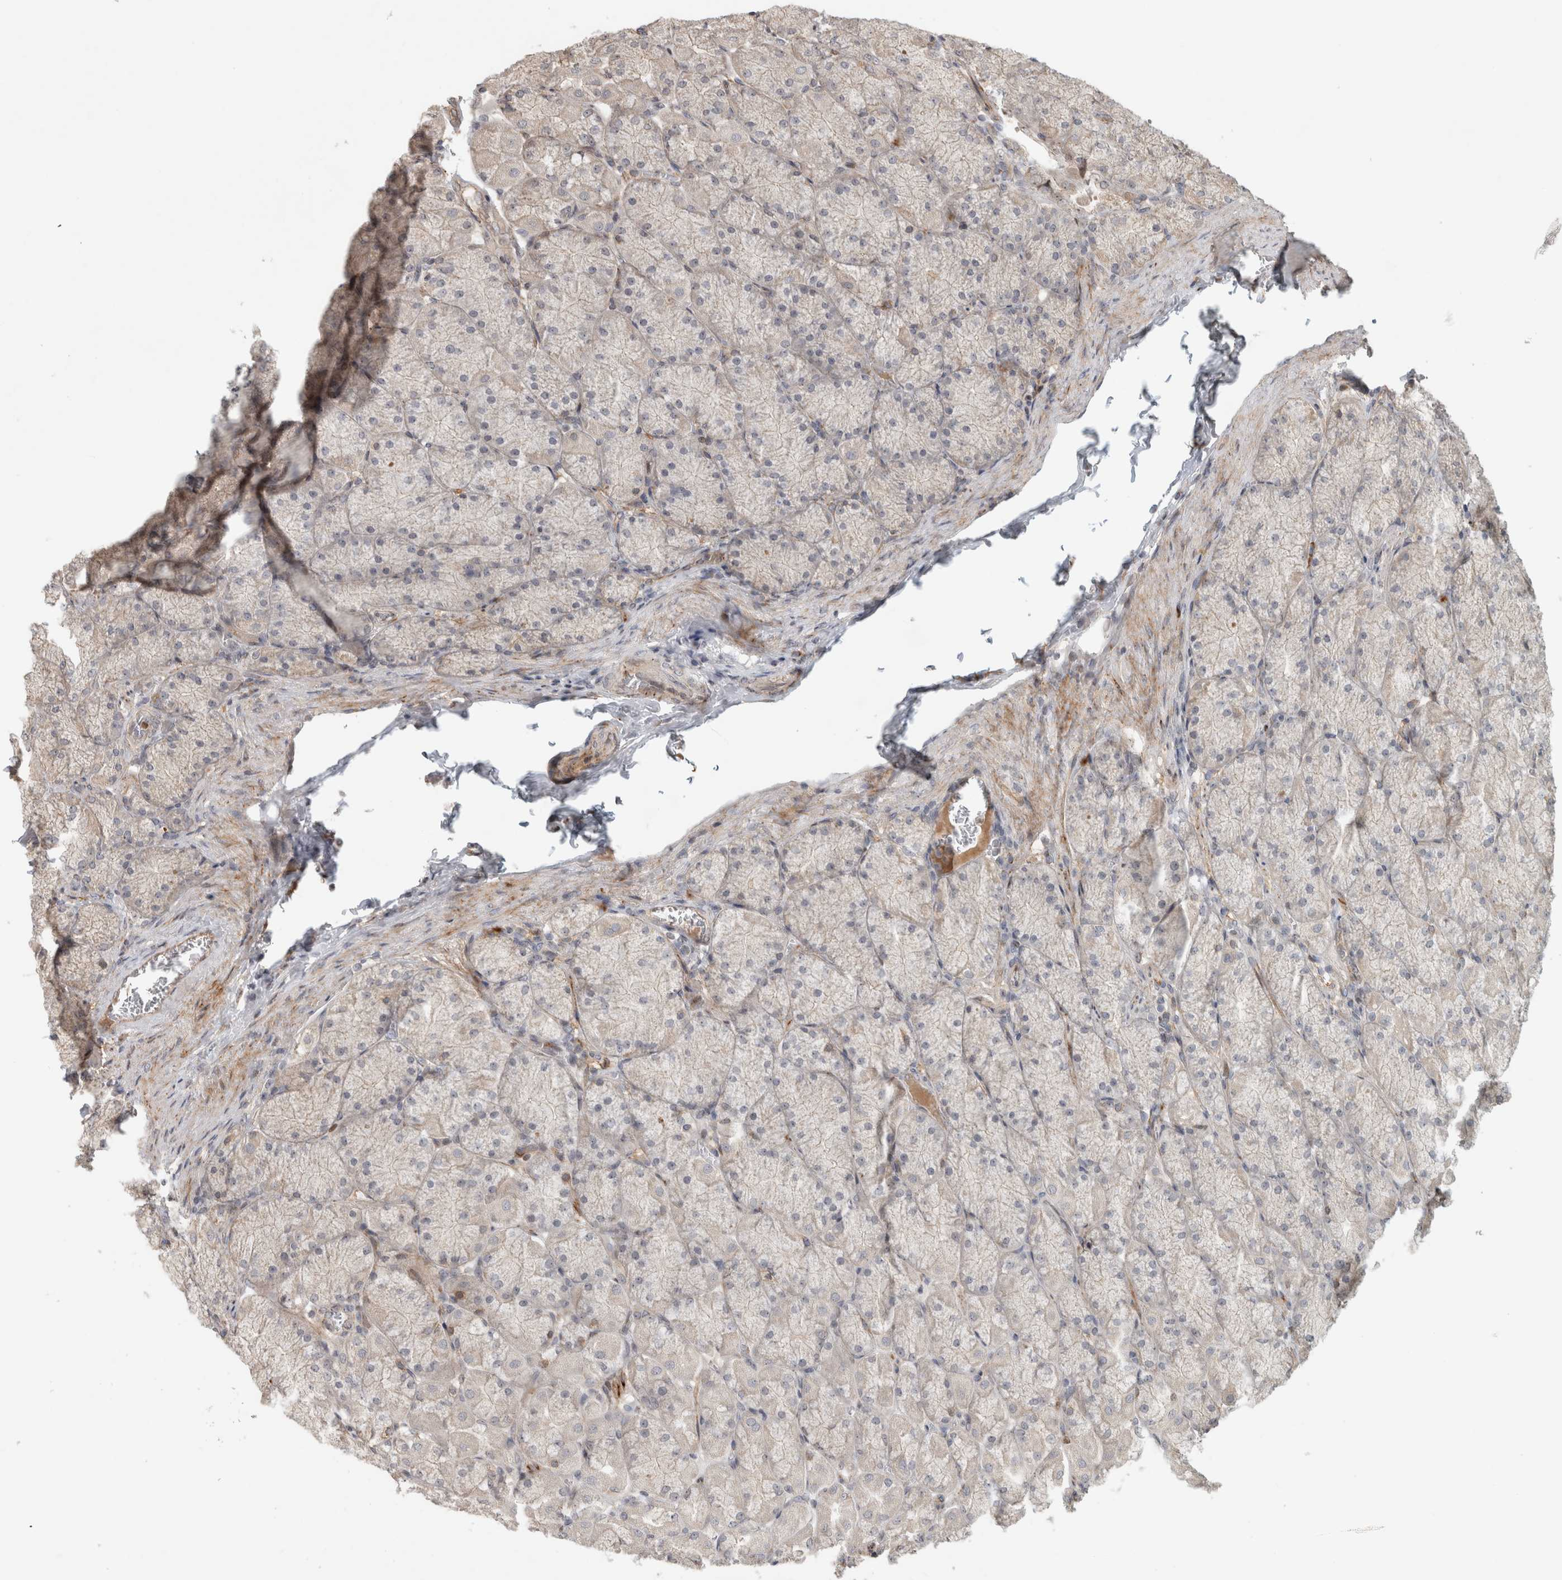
{"staining": {"intensity": "moderate", "quantity": "25%-75%", "location": "cytoplasmic/membranous,nuclear"}, "tissue": "stomach", "cell_type": "Glandular cells", "image_type": "normal", "snomed": [{"axis": "morphology", "description": "Normal tissue, NOS"}, {"axis": "topography", "description": "Stomach, upper"}], "caption": "Immunohistochemical staining of benign human stomach shows medium levels of moderate cytoplasmic/membranous,nuclear expression in approximately 25%-75% of glandular cells.", "gene": "INSRR", "patient": {"sex": "female", "age": 56}}